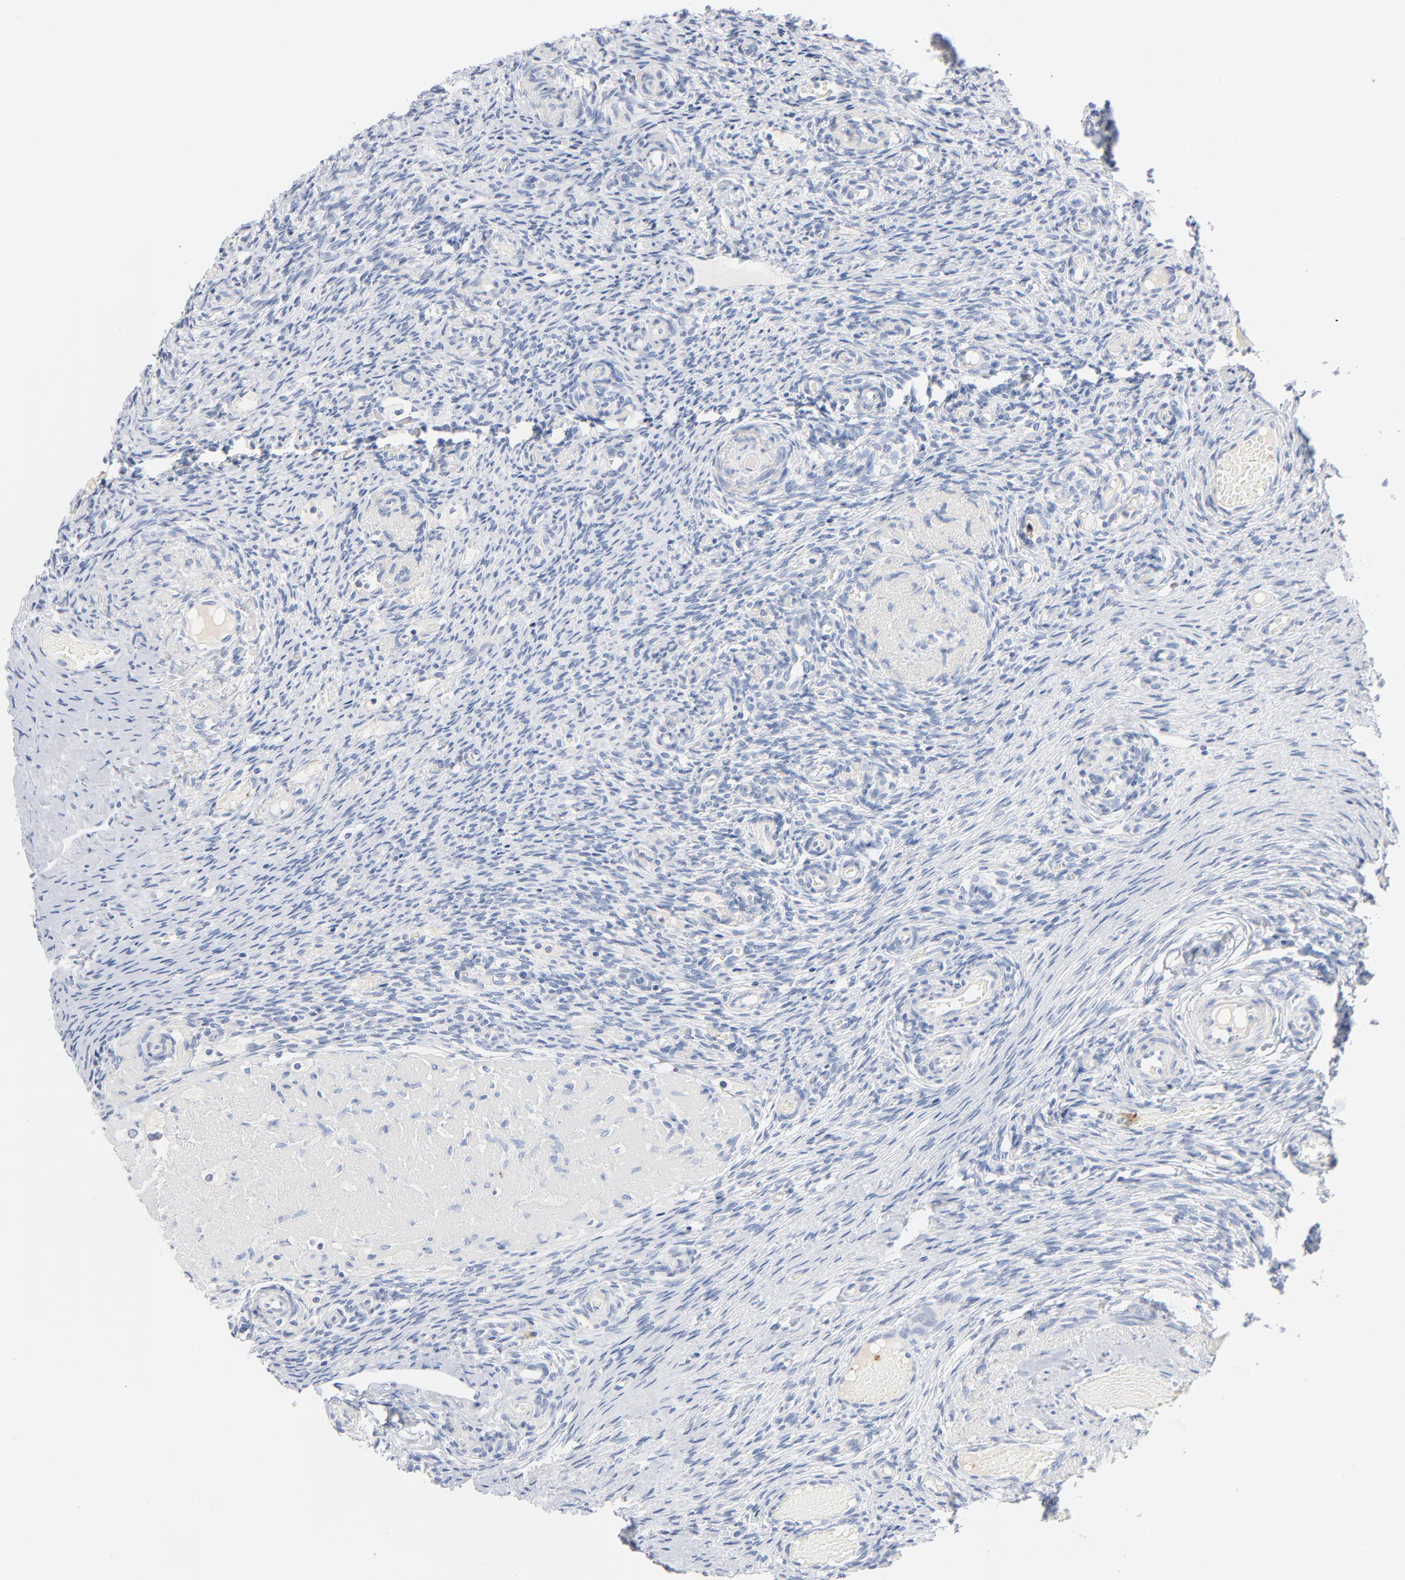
{"staining": {"intensity": "negative", "quantity": "none", "location": "none"}, "tissue": "ovary", "cell_type": "Ovarian stroma cells", "image_type": "normal", "snomed": [{"axis": "morphology", "description": "Normal tissue, NOS"}, {"axis": "topography", "description": "Ovary"}], "caption": "DAB (3,3'-diaminobenzidine) immunohistochemical staining of benign ovary exhibits no significant positivity in ovarian stroma cells.", "gene": "GZMB", "patient": {"sex": "female", "age": 60}}